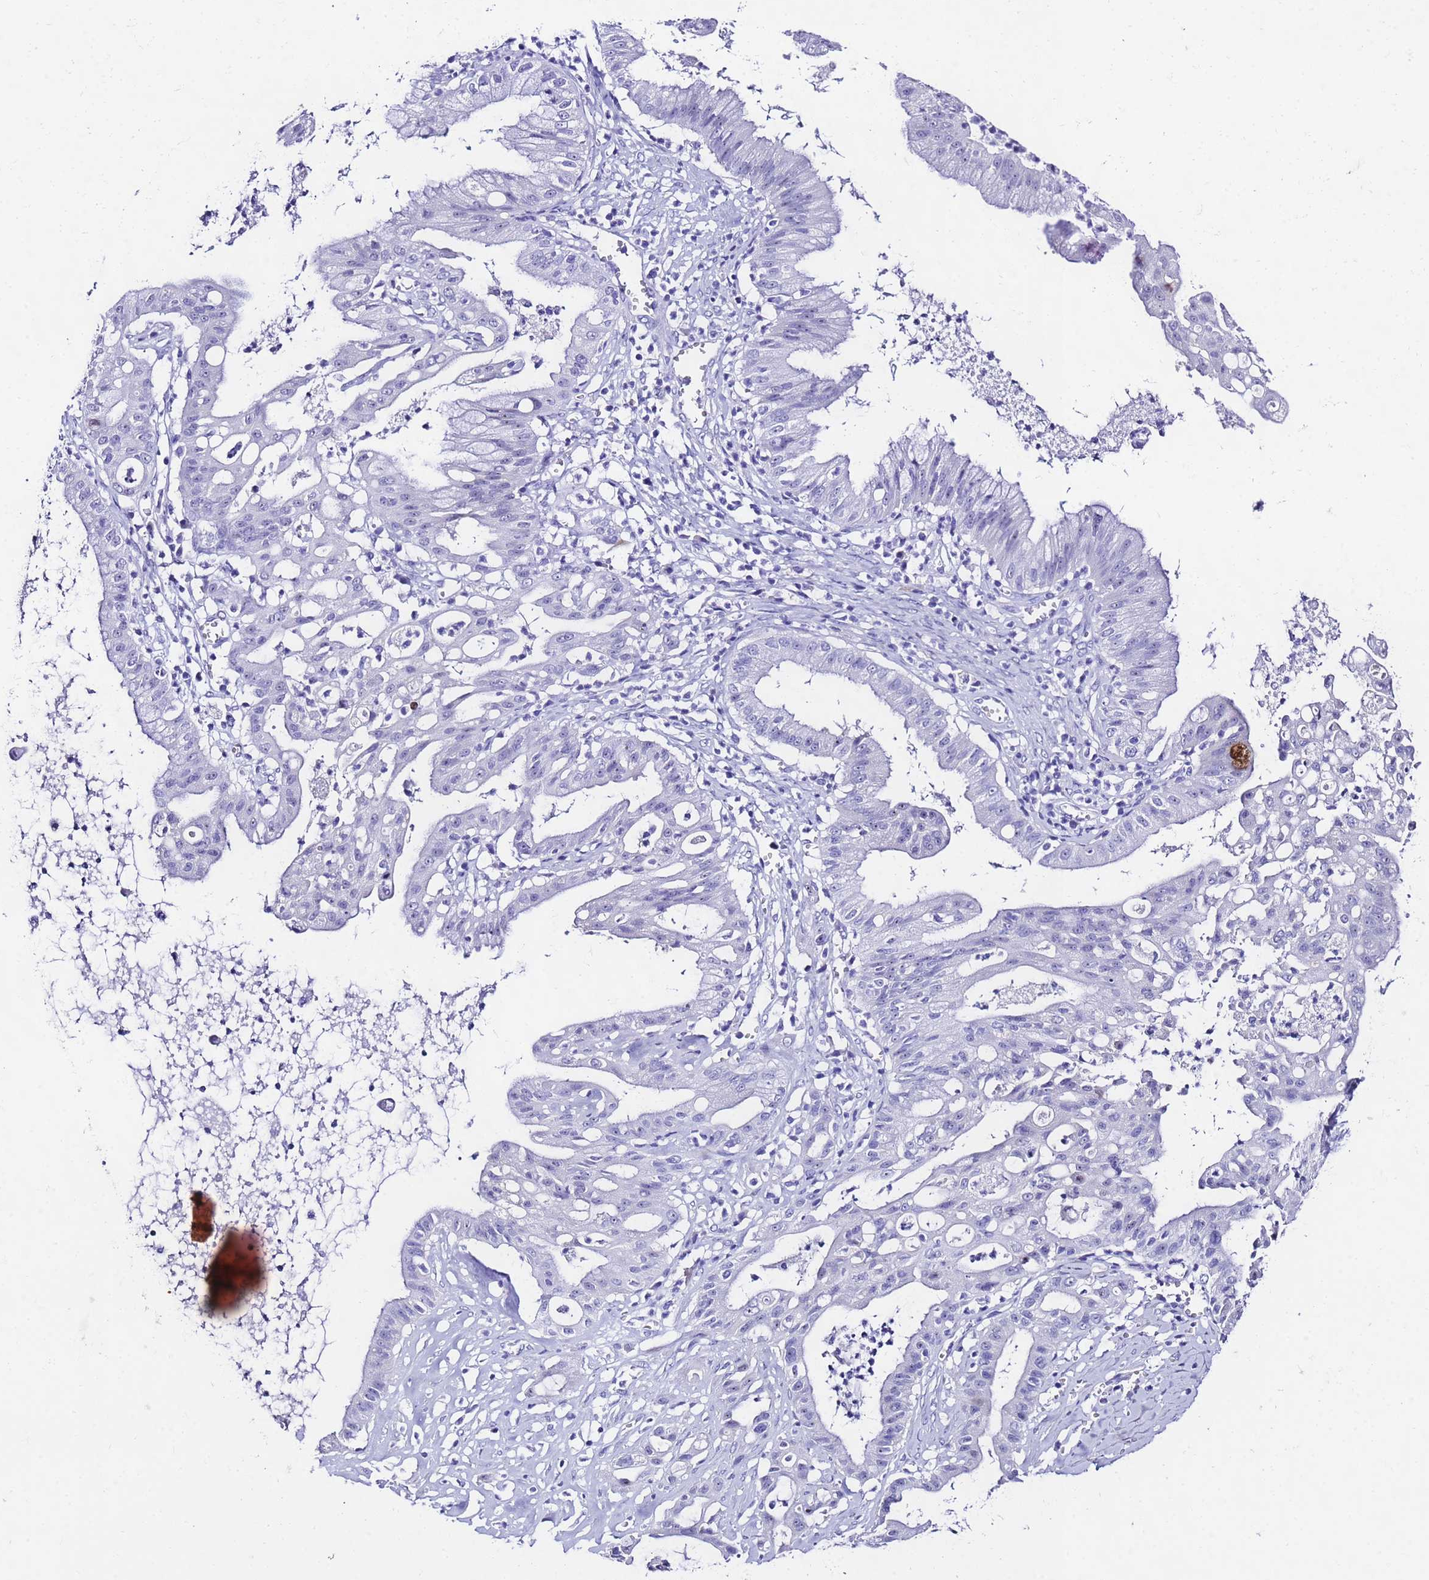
{"staining": {"intensity": "negative", "quantity": "none", "location": "none"}, "tissue": "ovarian cancer", "cell_type": "Tumor cells", "image_type": "cancer", "snomed": [{"axis": "morphology", "description": "Cystadenocarcinoma, mucinous, NOS"}, {"axis": "topography", "description": "Ovary"}], "caption": "Tumor cells show no significant protein expression in ovarian cancer (mucinous cystadenocarcinoma). (Brightfield microscopy of DAB immunohistochemistry (IHC) at high magnification).", "gene": "UGT2B10", "patient": {"sex": "female", "age": 70}}